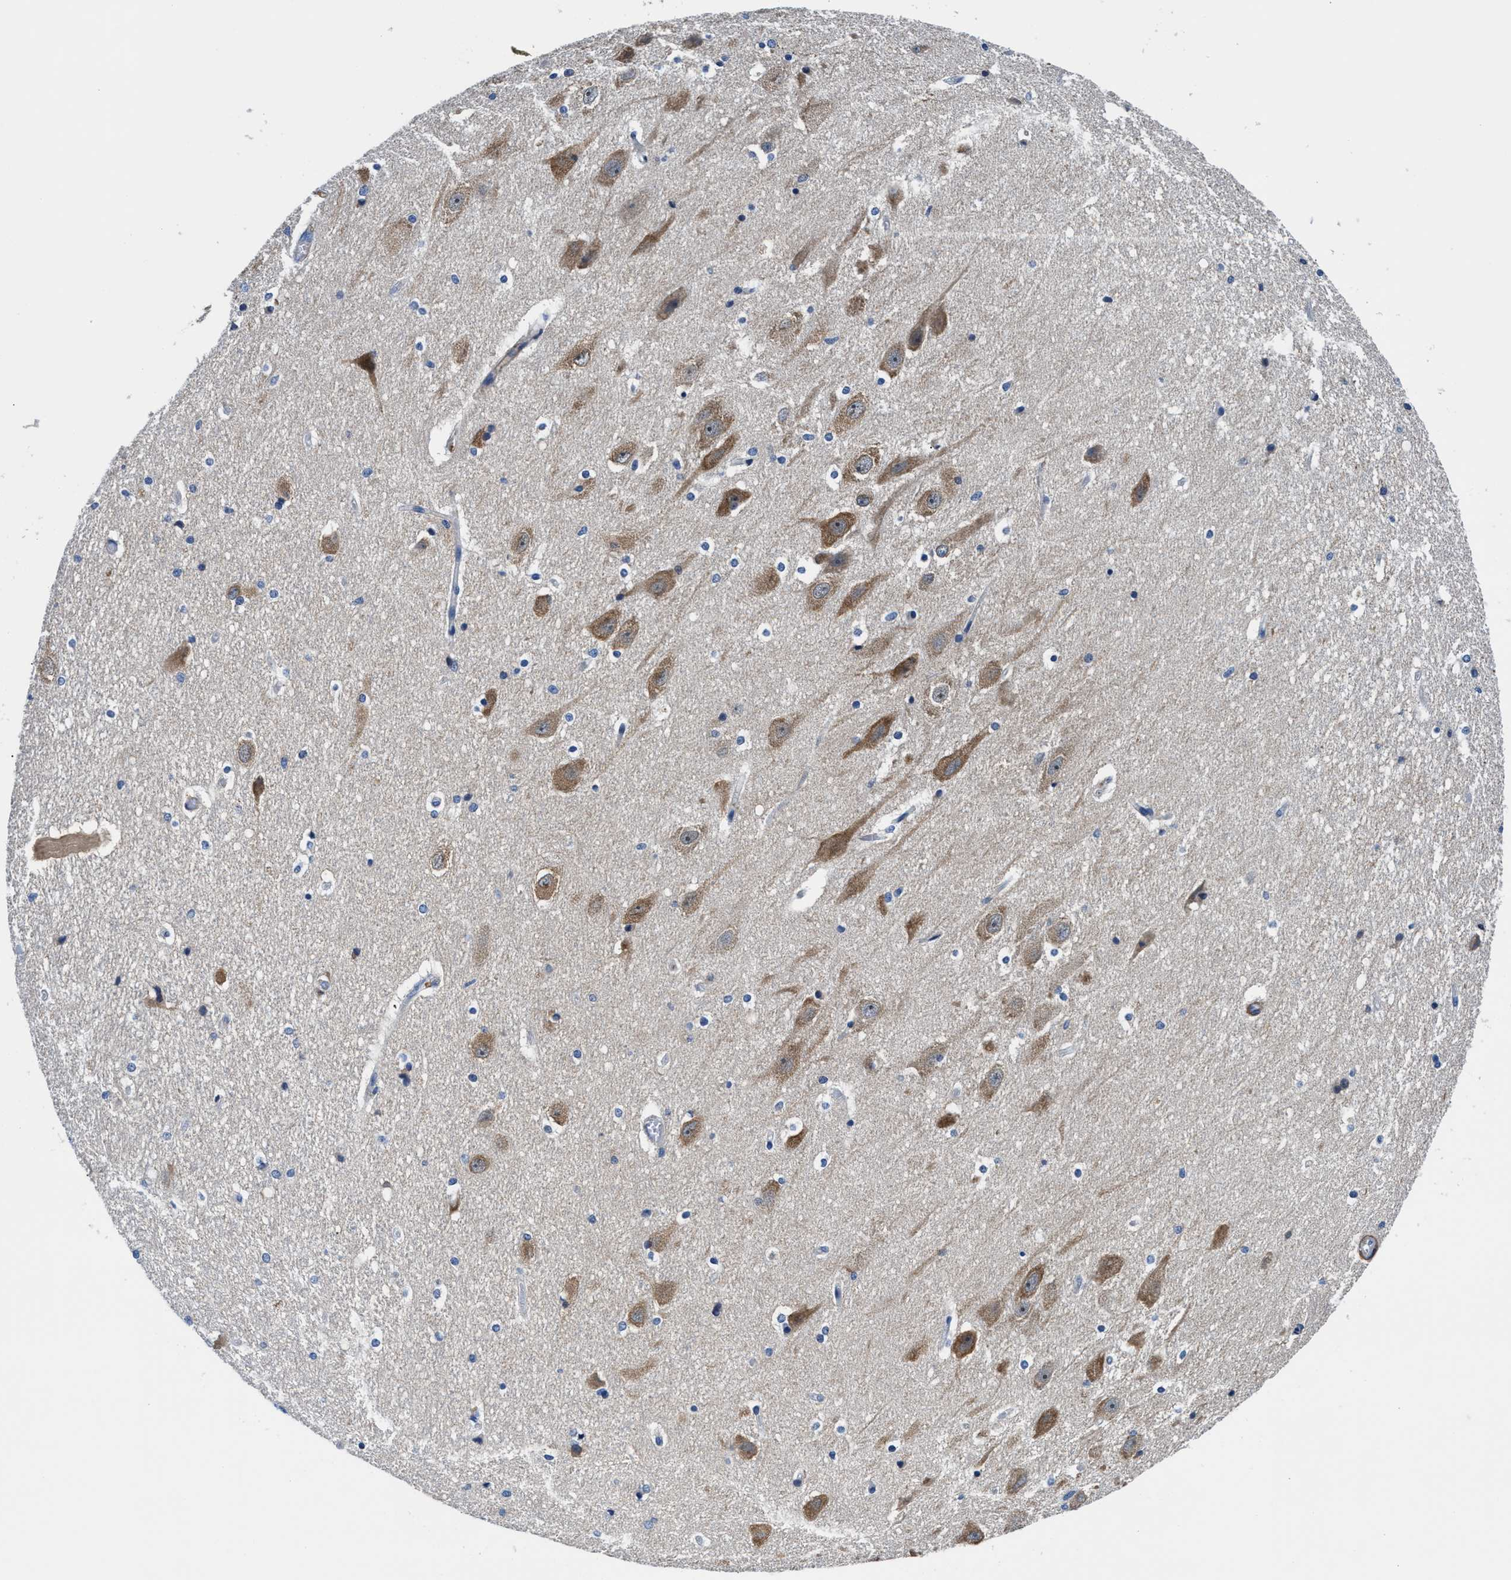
{"staining": {"intensity": "weak", "quantity": "<25%", "location": "cytoplasmic/membranous"}, "tissue": "hippocampus", "cell_type": "Glial cells", "image_type": "normal", "snomed": [{"axis": "morphology", "description": "Normal tissue, NOS"}, {"axis": "topography", "description": "Hippocampus"}], "caption": "This micrograph is of unremarkable hippocampus stained with immunohistochemistry (IHC) to label a protein in brown with the nuclei are counter-stained blue. There is no expression in glial cells.", "gene": "PARG", "patient": {"sex": "female", "age": 19}}